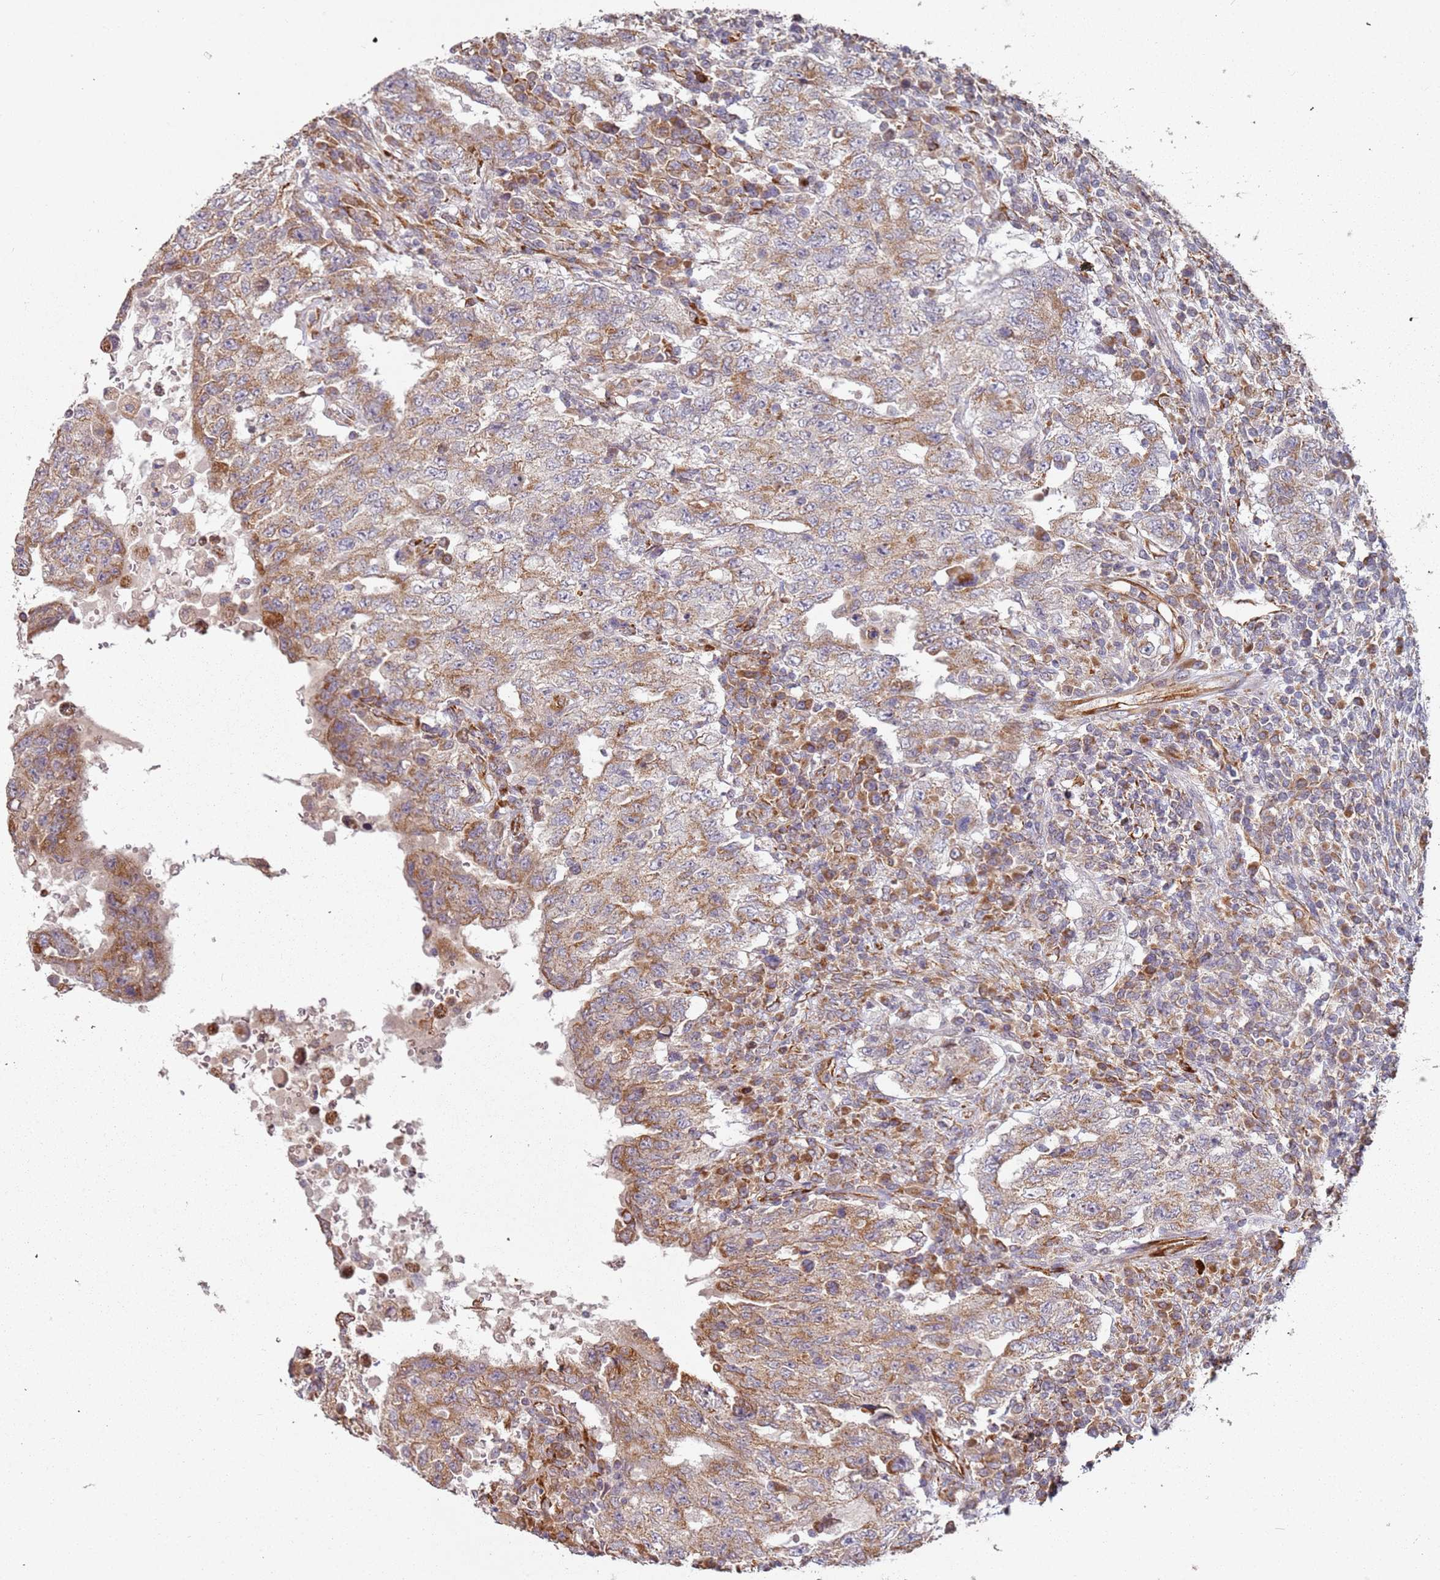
{"staining": {"intensity": "moderate", "quantity": ">75%", "location": "cytoplasmic/membranous"}, "tissue": "testis cancer", "cell_type": "Tumor cells", "image_type": "cancer", "snomed": [{"axis": "morphology", "description": "Carcinoma, Embryonal, NOS"}, {"axis": "topography", "description": "Testis"}], "caption": "Protein expression analysis of human testis embryonal carcinoma reveals moderate cytoplasmic/membranous staining in about >75% of tumor cells. Ihc stains the protein of interest in brown and the nuclei are stained blue.", "gene": "ARFRP1", "patient": {"sex": "male", "age": 26}}